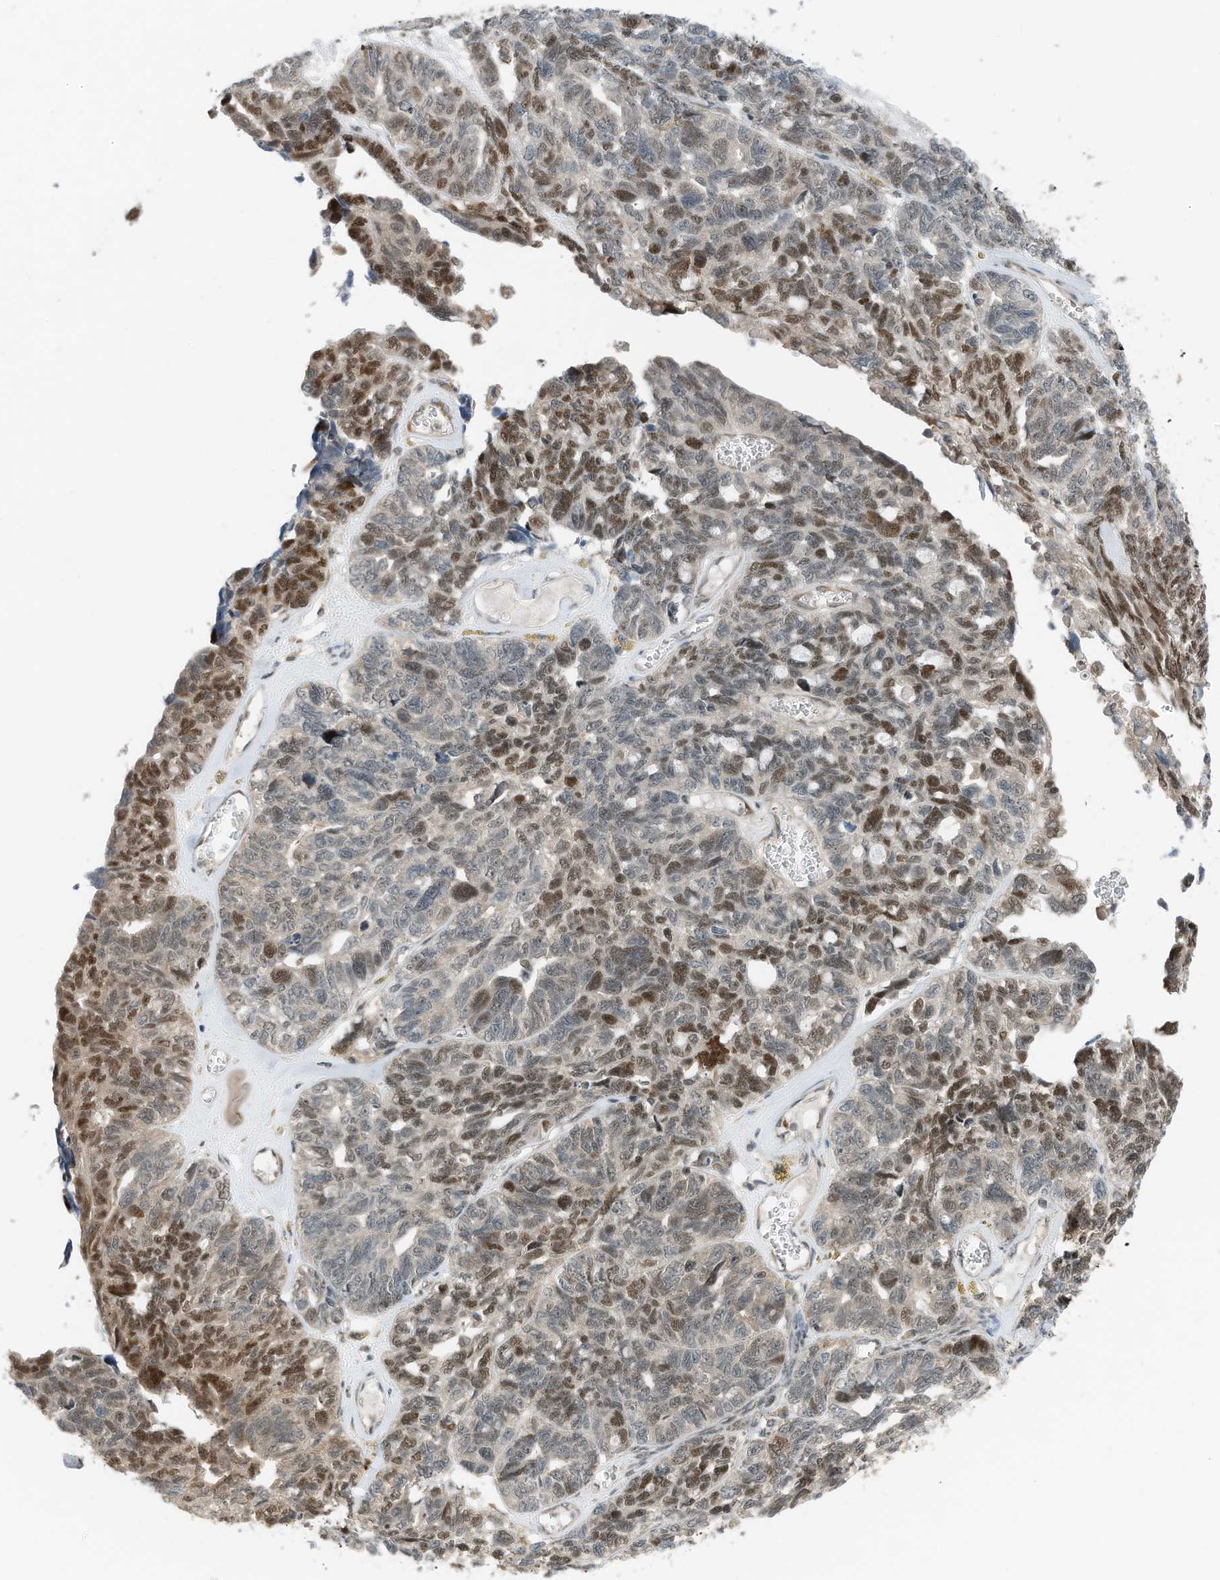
{"staining": {"intensity": "moderate", "quantity": "25%-75%", "location": "nuclear"}, "tissue": "ovarian cancer", "cell_type": "Tumor cells", "image_type": "cancer", "snomed": [{"axis": "morphology", "description": "Cystadenocarcinoma, serous, NOS"}, {"axis": "topography", "description": "Ovary"}], "caption": "High-magnification brightfield microscopy of ovarian cancer (serous cystadenocarcinoma) stained with DAB (brown) and counterstained with hematoxylin (blue). tumor cells exhibit moderate nuclear positivity is seen in approximately25%-75% of cells.", "gene": "RMND1", "patient": {"sex": "female", "age": 79}}